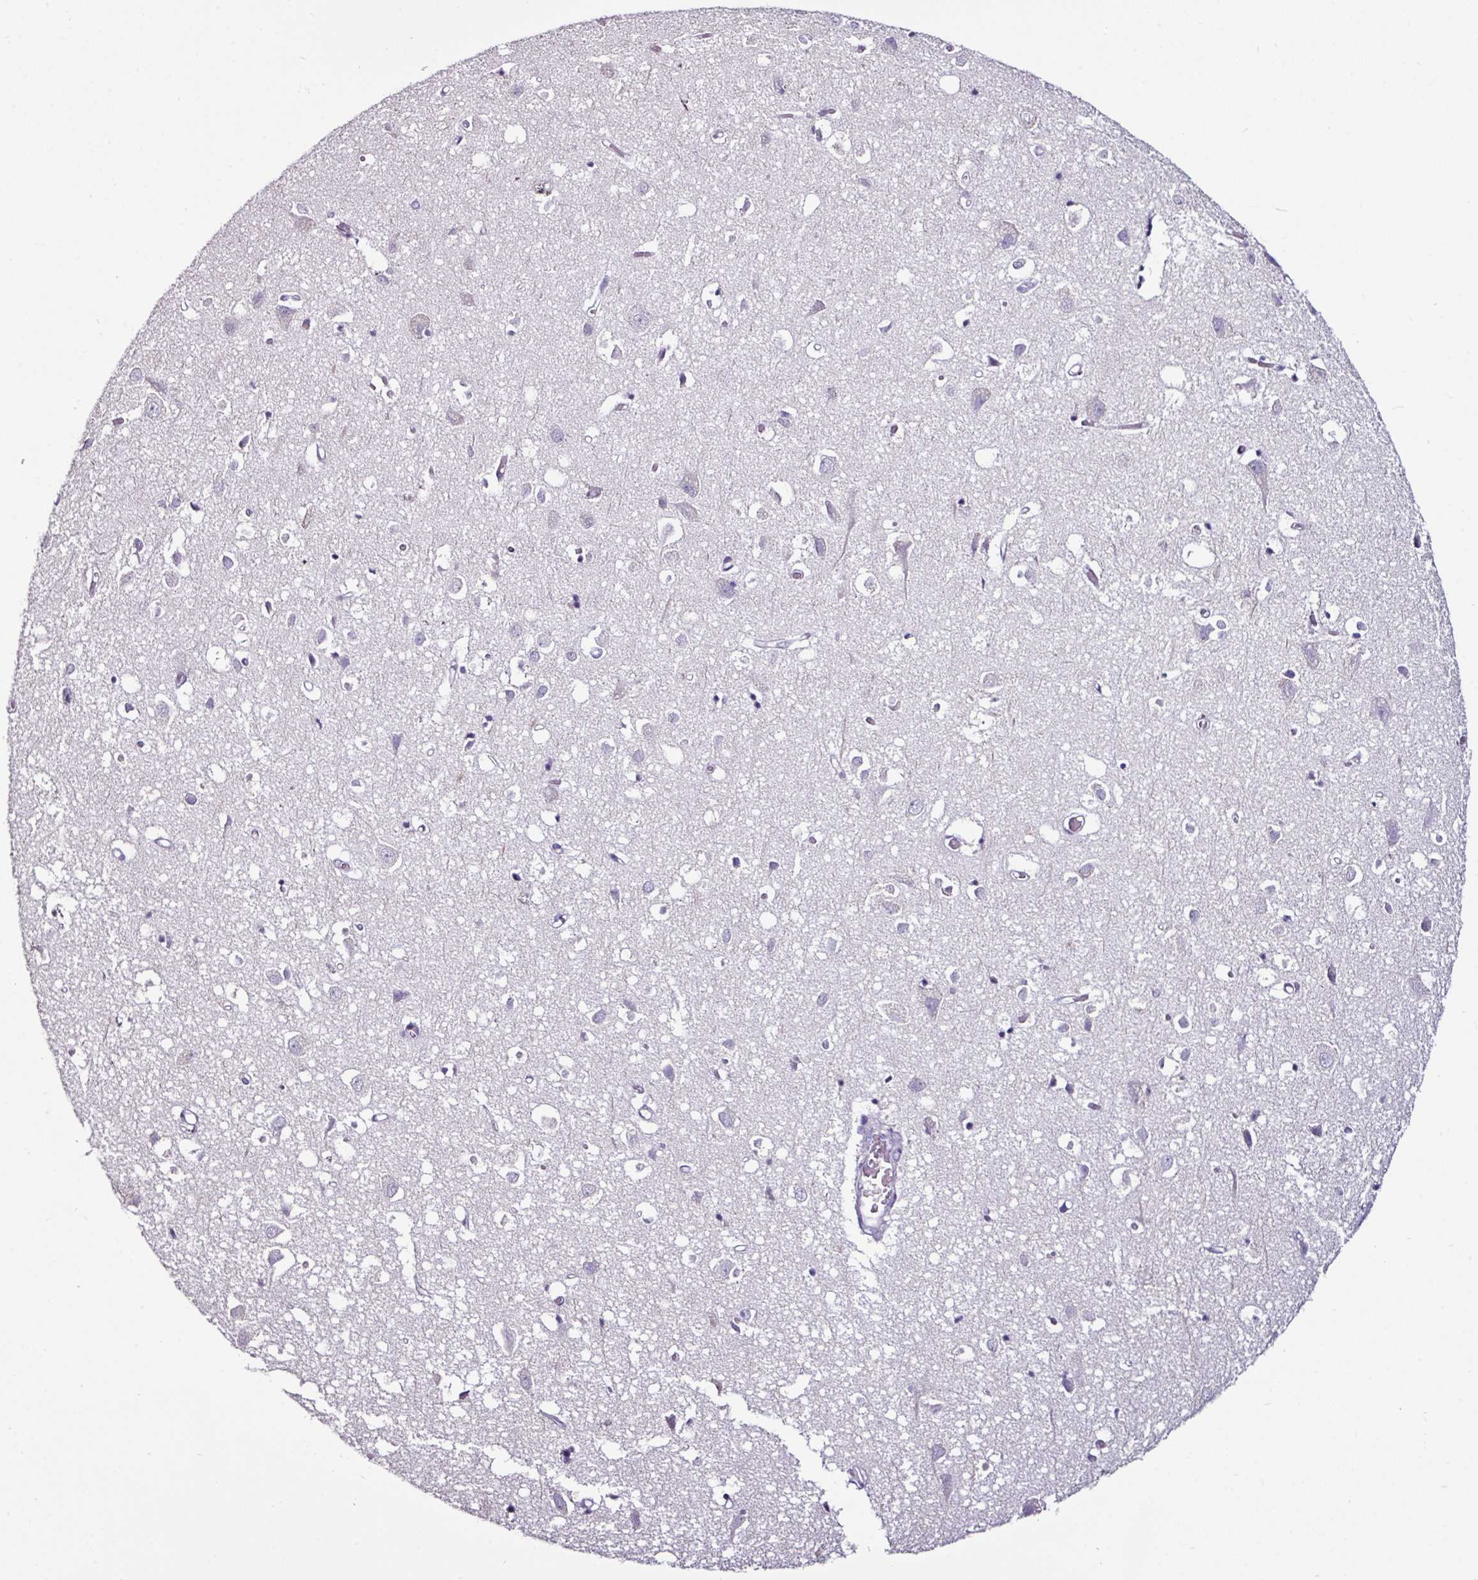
{"staining": {"intensity": "negative", "quantity": "none", "location": "none"}, "tissue": "cerebral cortex", "cell_type": "Endothelial cells", "image_type": "normal", "snomed": [{"axis": "morphology", "description": "Normal tissue, NOS"}, {"axis": "topography", "description": "Cerebral cortex"}], "caption": "Immunohistochemical staining of benign cerebral cortex shows no significant positivity in endothelial cells. (Stains: DAB immunohistochemistry (IHC) with hematoxylin counter stain, Microscopy: brightfield microscopy at high magnification).", "gene": "GLP2R", "patient": {"sex": "male", "age": 70}}